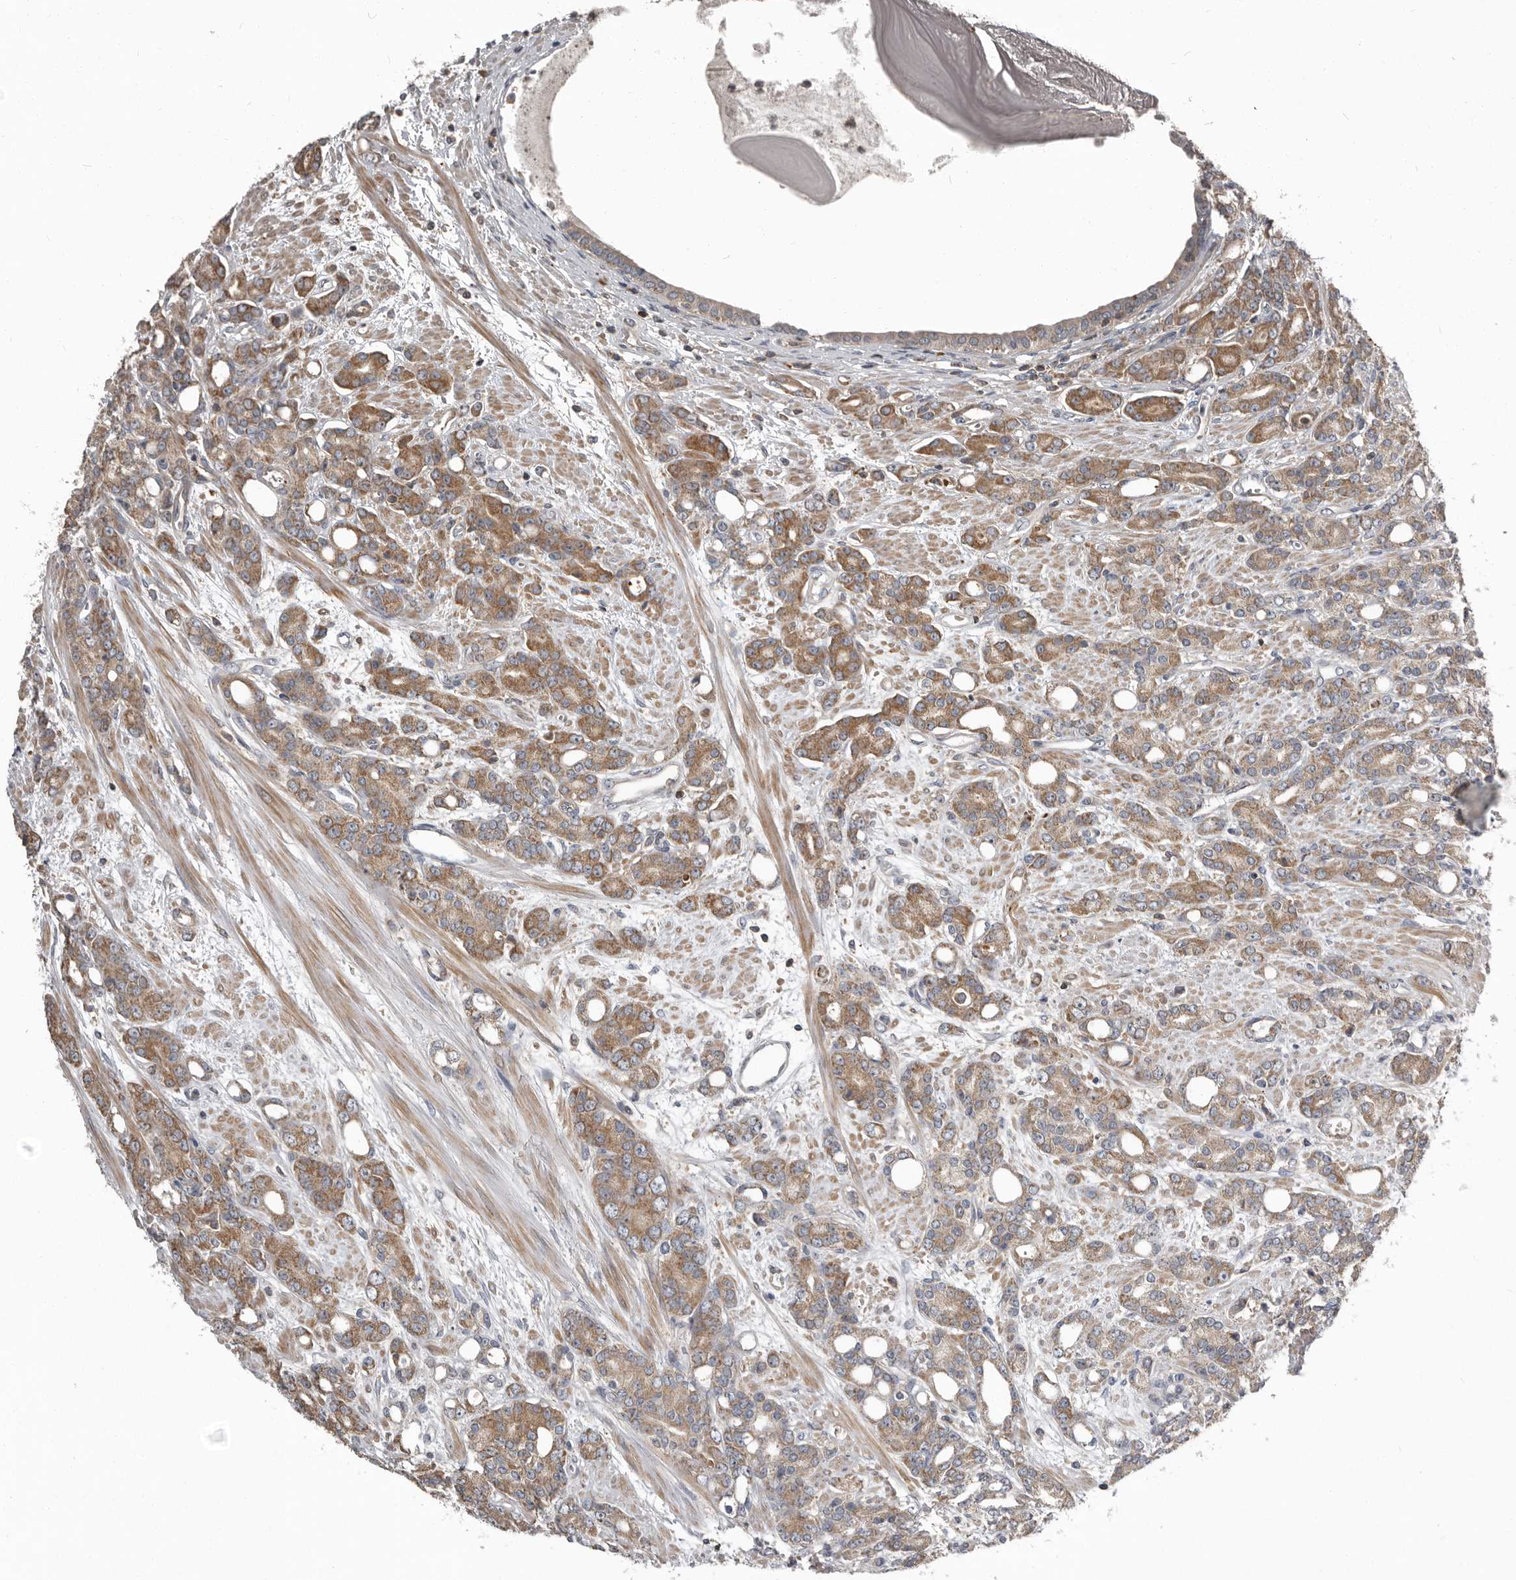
{"staining": {"intensity": "moderate", "quantity": ">75%", "location": "cytoplasmic/membranous"}, "tissue": "prostate cancer", "cell_type": "Tumor cells", "image_type": "cancer", "snomed": [{"axis": "morphology", "description": "Adenocarcinoma, High grade"}, {"axis": "topography", "description": "Prostate"}], "caption": "Brown immunohistochemical staining in prostate cancer (high-grade adenocarcinoma) reveals moderate cytoplasmic/membranous staining in about >75% of tumor cells. (DAB IHC, brown staining for protein, blue staining for nuclei).", "gene": "FBXO31", "patient": {"sex": "male", "age": 62}}